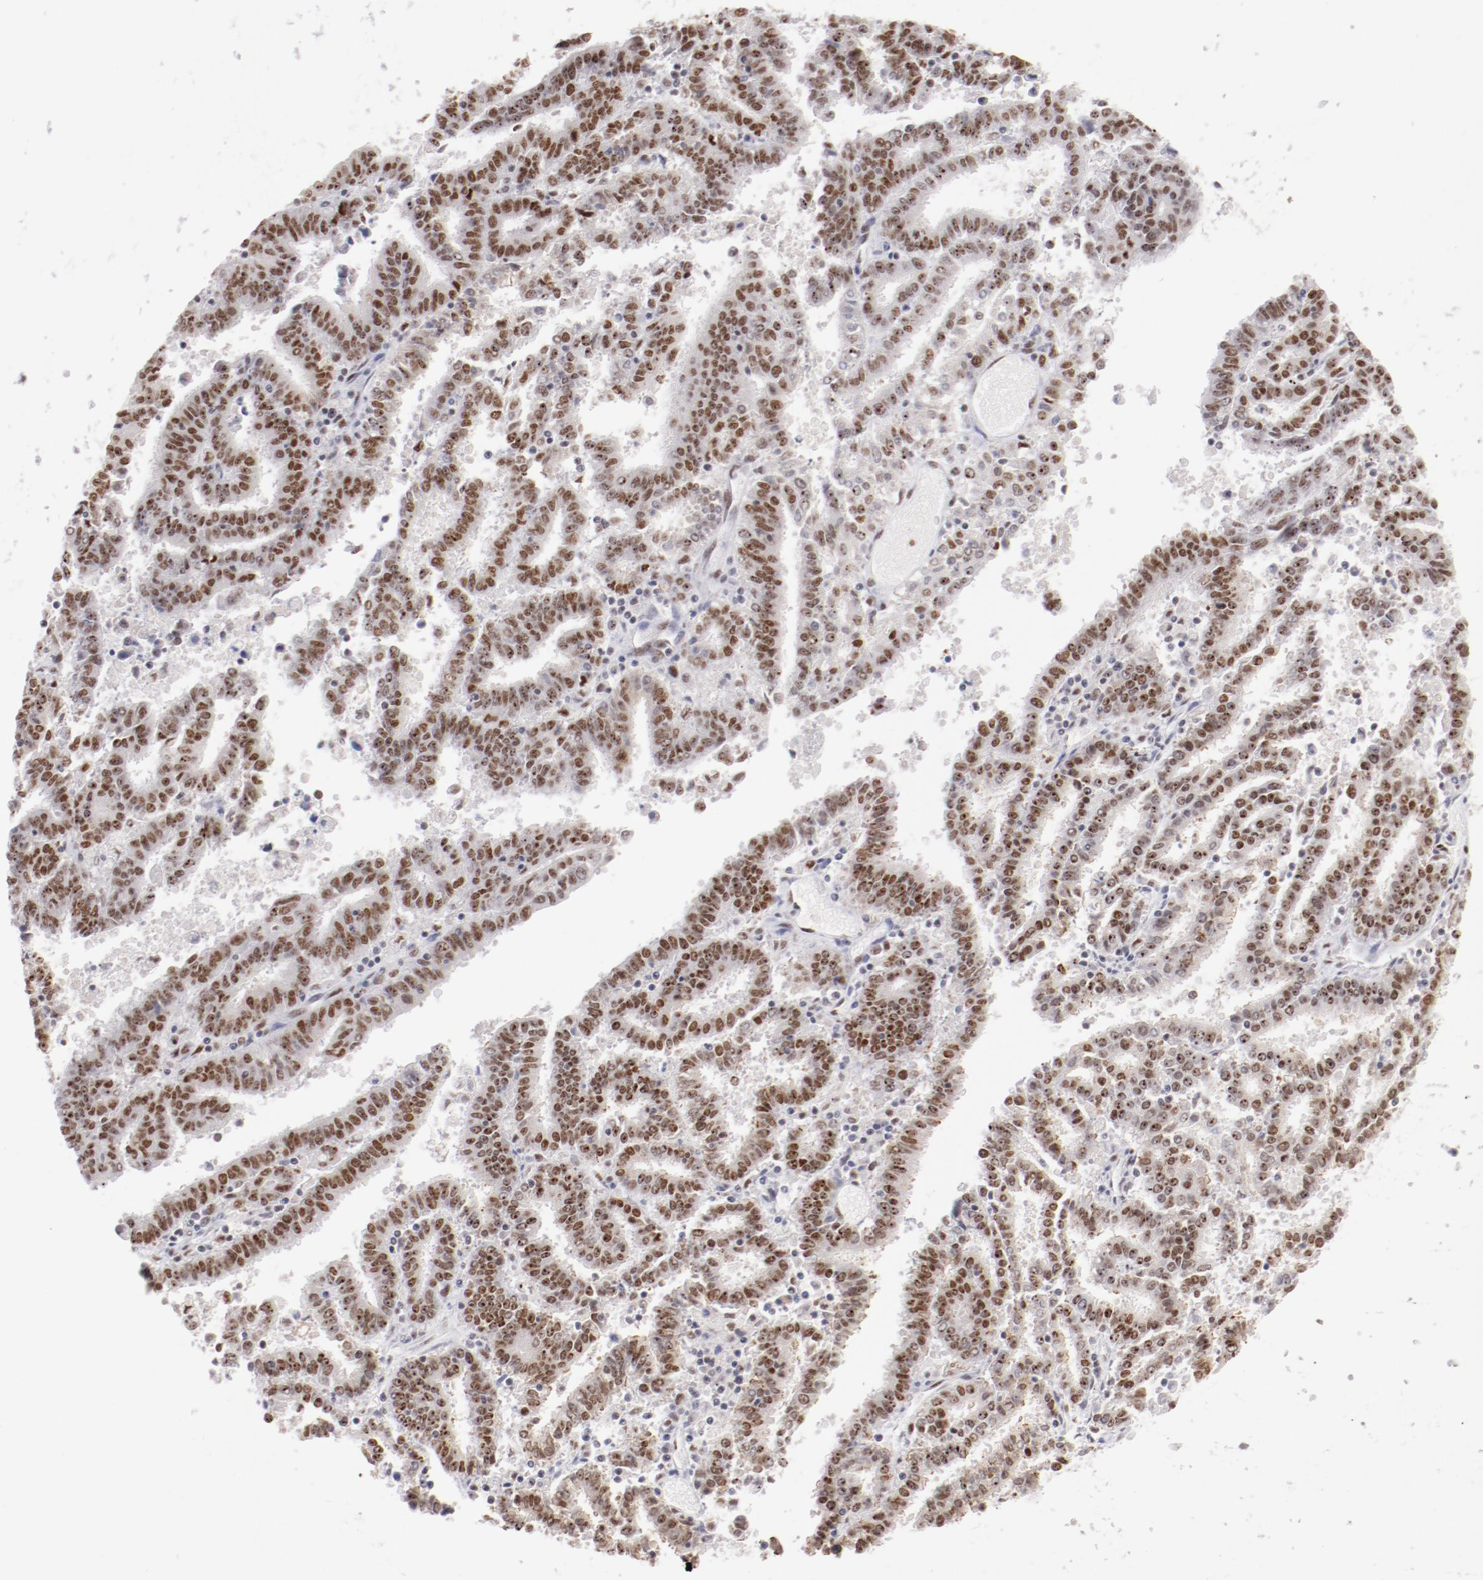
{"staining": {"intensity": "moderate", "quantity": ">75%", "location": "nuclear"}, "tissue": "endometrial cancer", "cell_type": "Tumor cells", "image_type": "cancer", "snomed": [{"axis": "morphology", "description": "Adenocarcinoma, NOS"}, {"axis": "topography", "description": "Uterus"}], "caption": "IHC (DAB (3,3'-diaminobenzidine)) staining of human endometrial adenocarcinoma exhibits moderate nuclear protein staining in approximately >75% of tumor cells.", "gene": "TFAP4", "patient": {"sex": "female", "age": 83}}